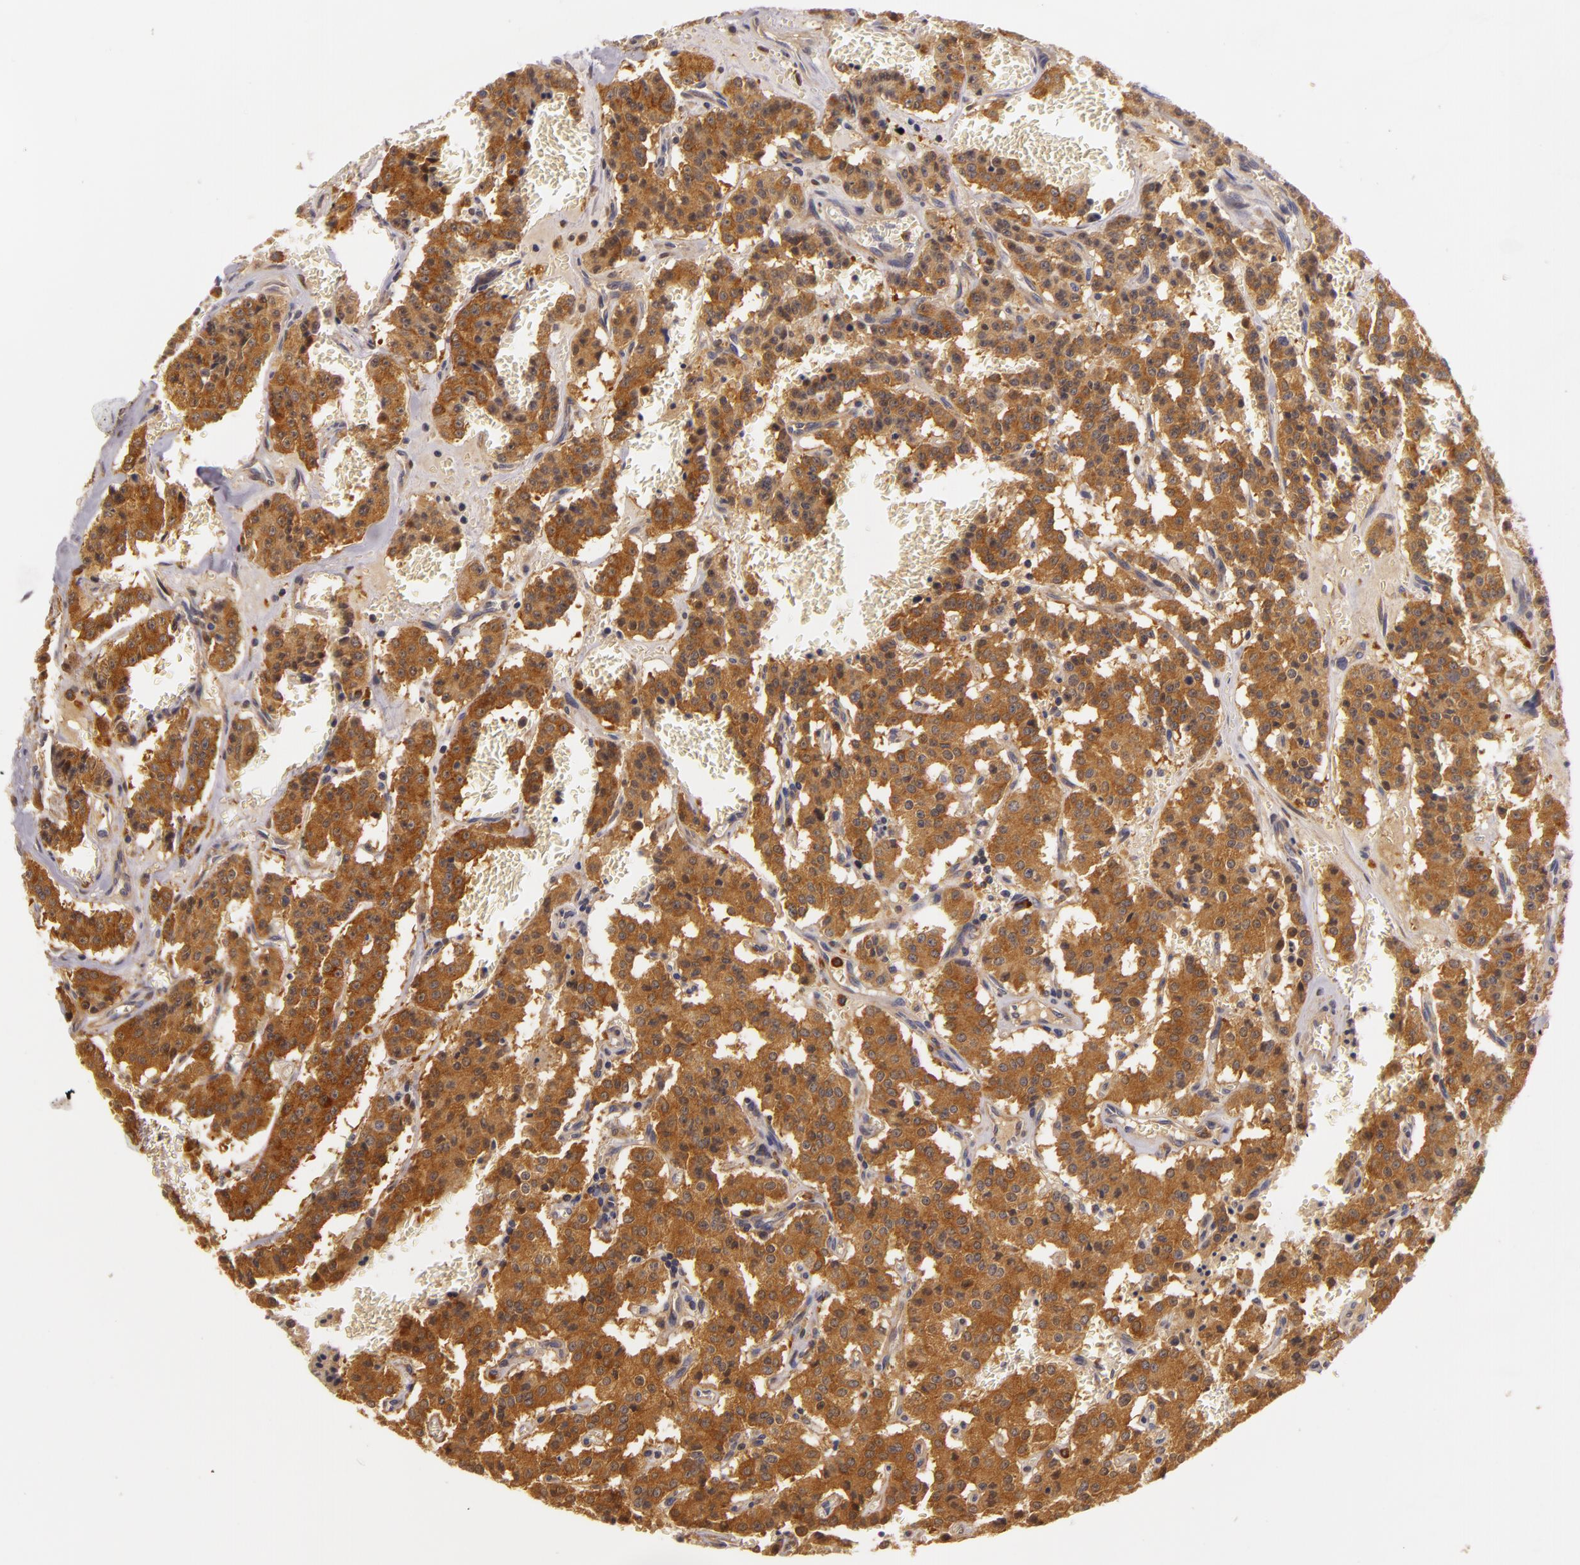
{"staining": {"intensity": "strong", "quantity": ">75%", "location": "cytoplasmic/membranous"}, "tissue": "carcinoid", "cell_type": "Tumor cells", "image_type": "cancer", "snomed": [{"axis": "morphology", "description": "Carcinoid, malignant, NOS"}, {"axis": "topography", "description": "Bronchus"}], "caption": "A high amount of strong cytoplasmic/membranous staining is seen in about >75% of tumor cells in carcinoid (malignant) tissue. (DAB IHC, brown staining for protein, blue staining for nuclei).", "gene": "TOM1", "patient": {"sex": "male", "age": 55}}